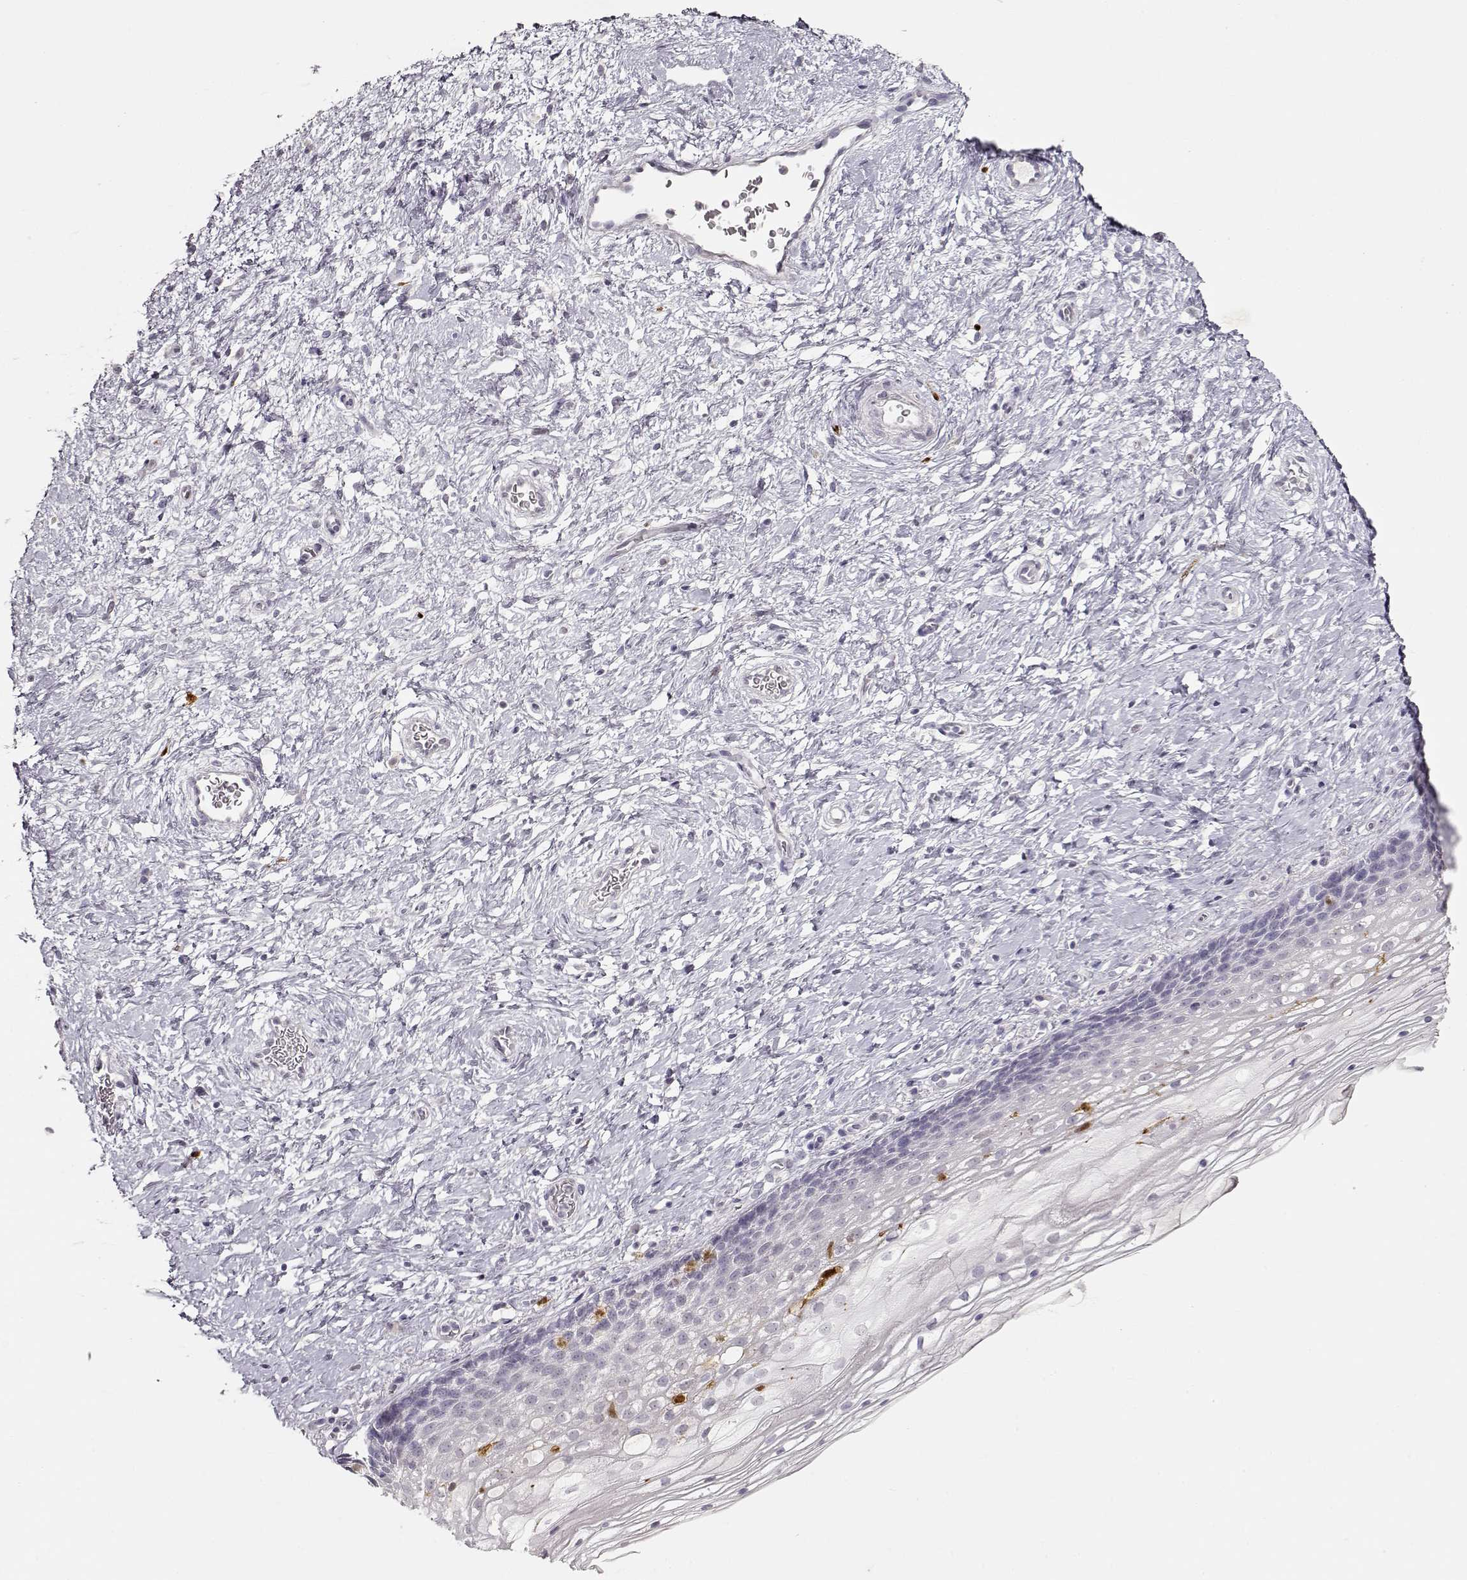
{"staining": {"intensity": "negative", "quantity": "none", "location": "none"}, "tissue": "cervix", "cell_type": "Glandular cells", "image_type": "normal", "snomed": [{"axis": "morphology", "description": "Normal tissue, NOS"}, {"axis": "topography", "description": "Cervix"}], "caption": "Glandular cells show no significant protein staining in benign cervix. (DAB (3,3'-diaminobenzidine) IHC visualized using brightfield microscopy, high magnification).", "gene": "S100B", "patient": {"sex": "female", "age": 34}}